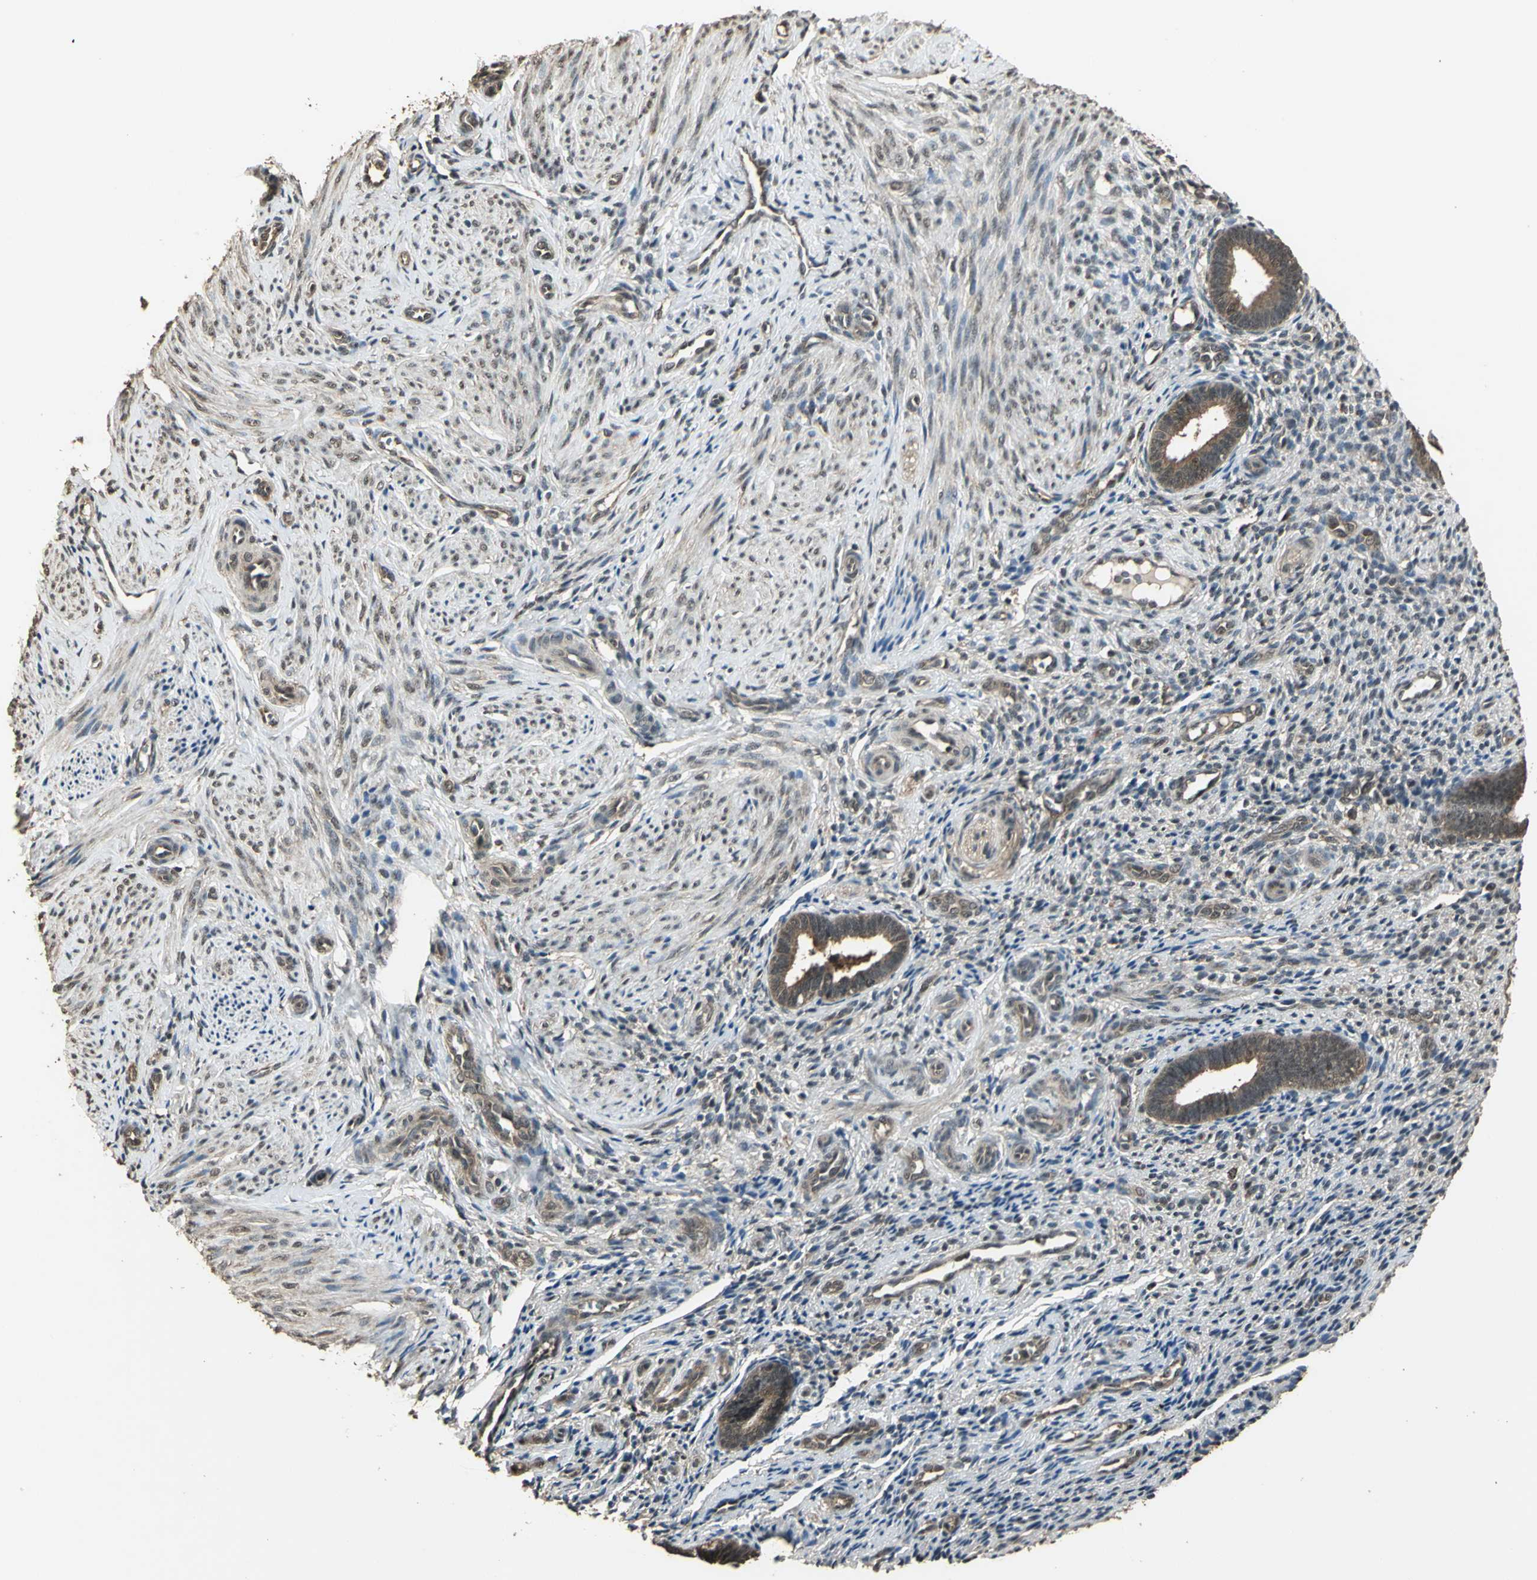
{"staining": {"intensity": "weak", "quantity": "25%-75%", "location": "cytoplasmic/membranous"}, "tissue": "endometrium", "cell_type": "Cells in endometrial stroma", "image_type": "normal", "snomed": [{"axis": "morphology", "description": "Normal tissue, NOS"}, {"axis": "topography", "description": "Endometrium"}], "caption": "About 25%-75% of cells in endometrial stroma in unremarkable endometrium show weak cytoplasmic/membranous protein expression as visualized by brown immunohistochemical staining.", "gene": "UCHL5", "patient": {"sex": "female", "age": 27}}